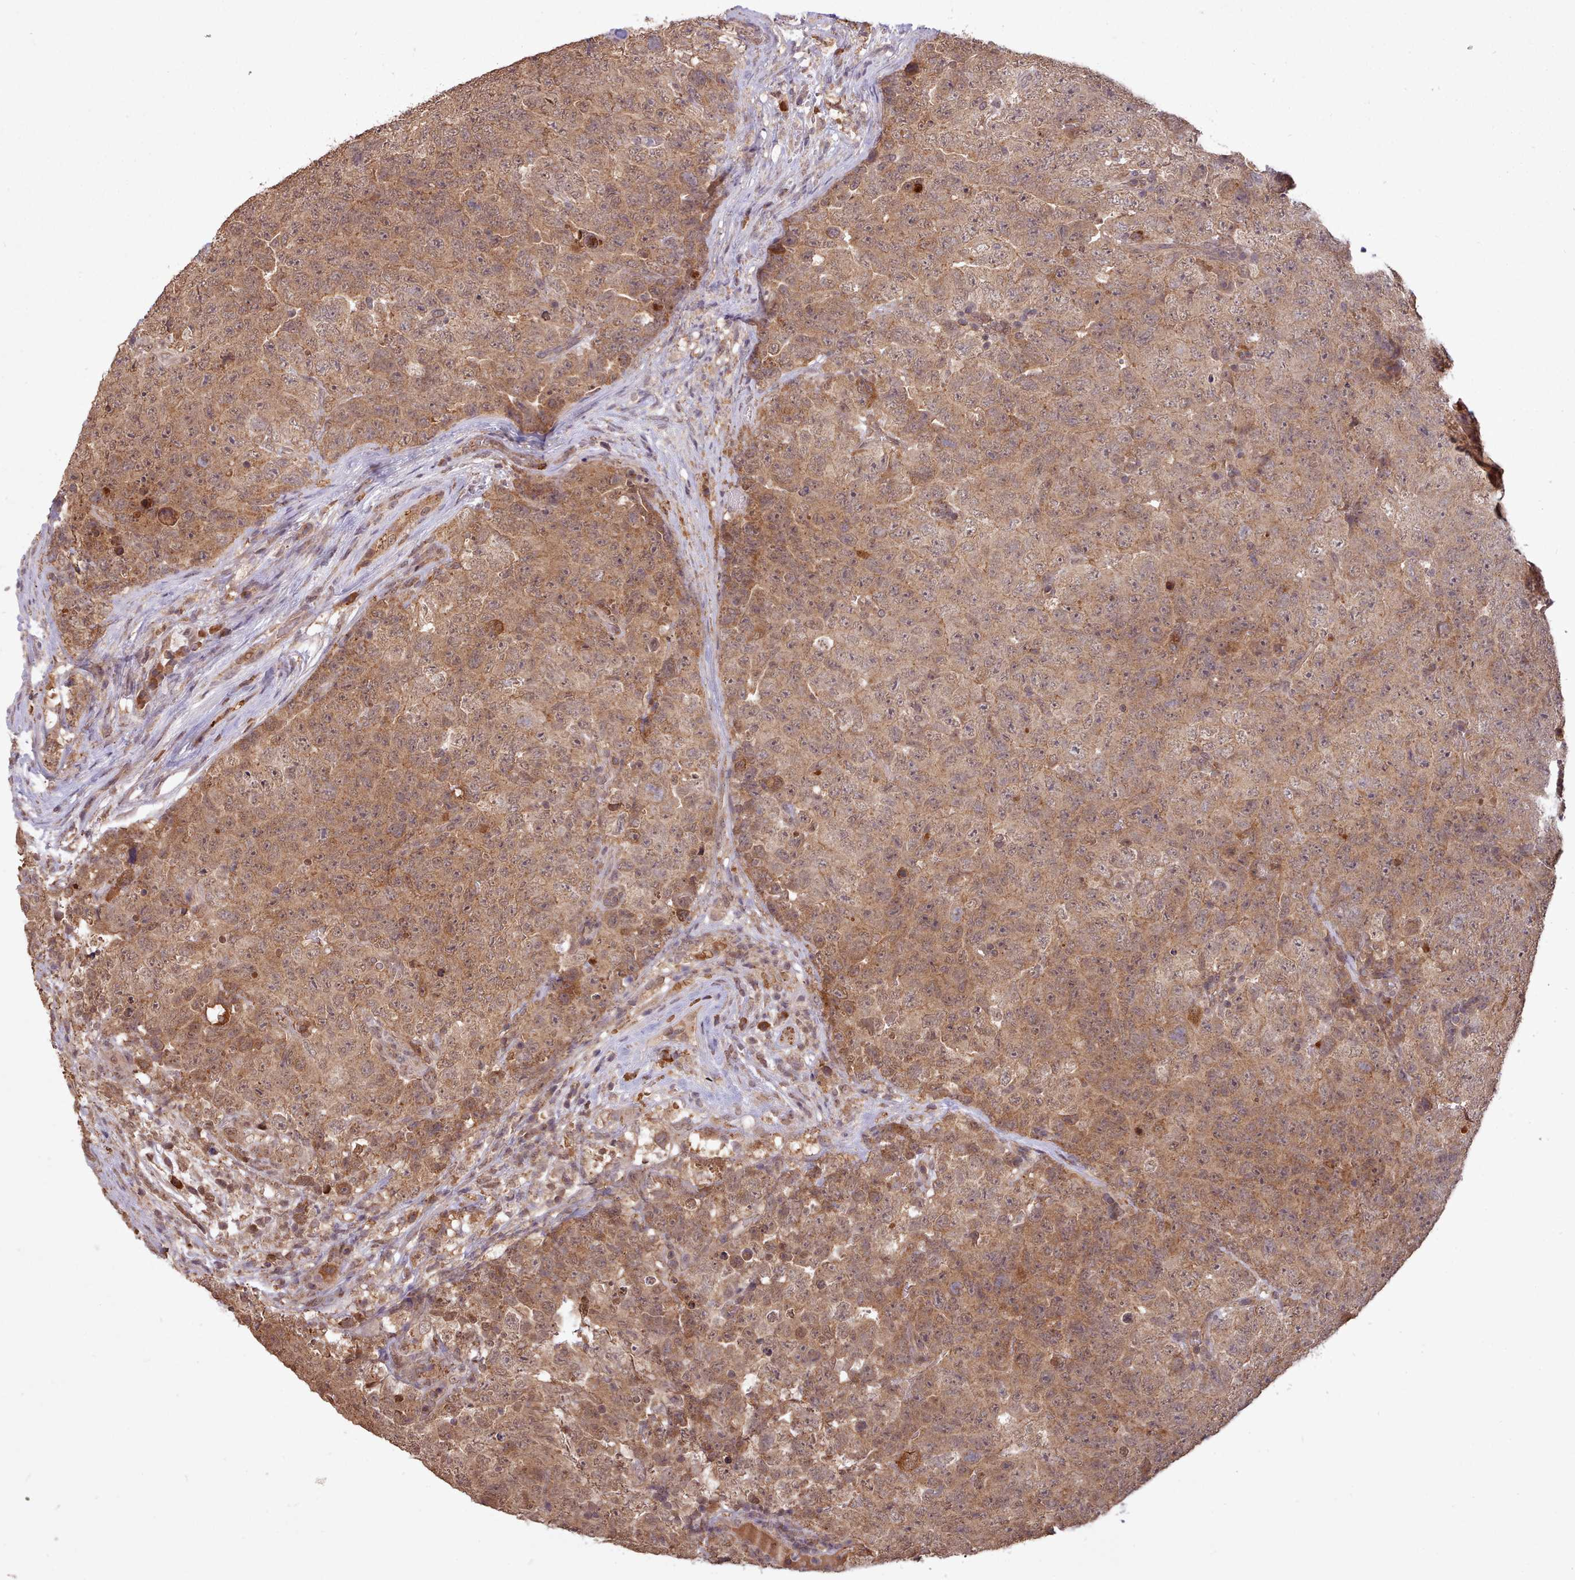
{"staining": {"intensity": "moderate", "quantity": ">75%", "location": "cytoplasmic/membranous"}, "tissue": "testis cancer", "cell_type": "Tumor cells", "image_type": "cancer", "snomed": [{"axis": "morphology", "description": "Seminoma, NOS"}, {"axis": "morphology", "description": "Teratoma, malignant, NOS"}, {"axis": "topography", "description": "Testis"}], "caption": "Testis teratoma (malignant) was stained to show a protein in brown. There is medium levels of moderate cytoplasmic/membranous expression in about >75% of tumor cells.", "gene": "PIP4P1", "patient": {"sex": "male", "age": 34}}